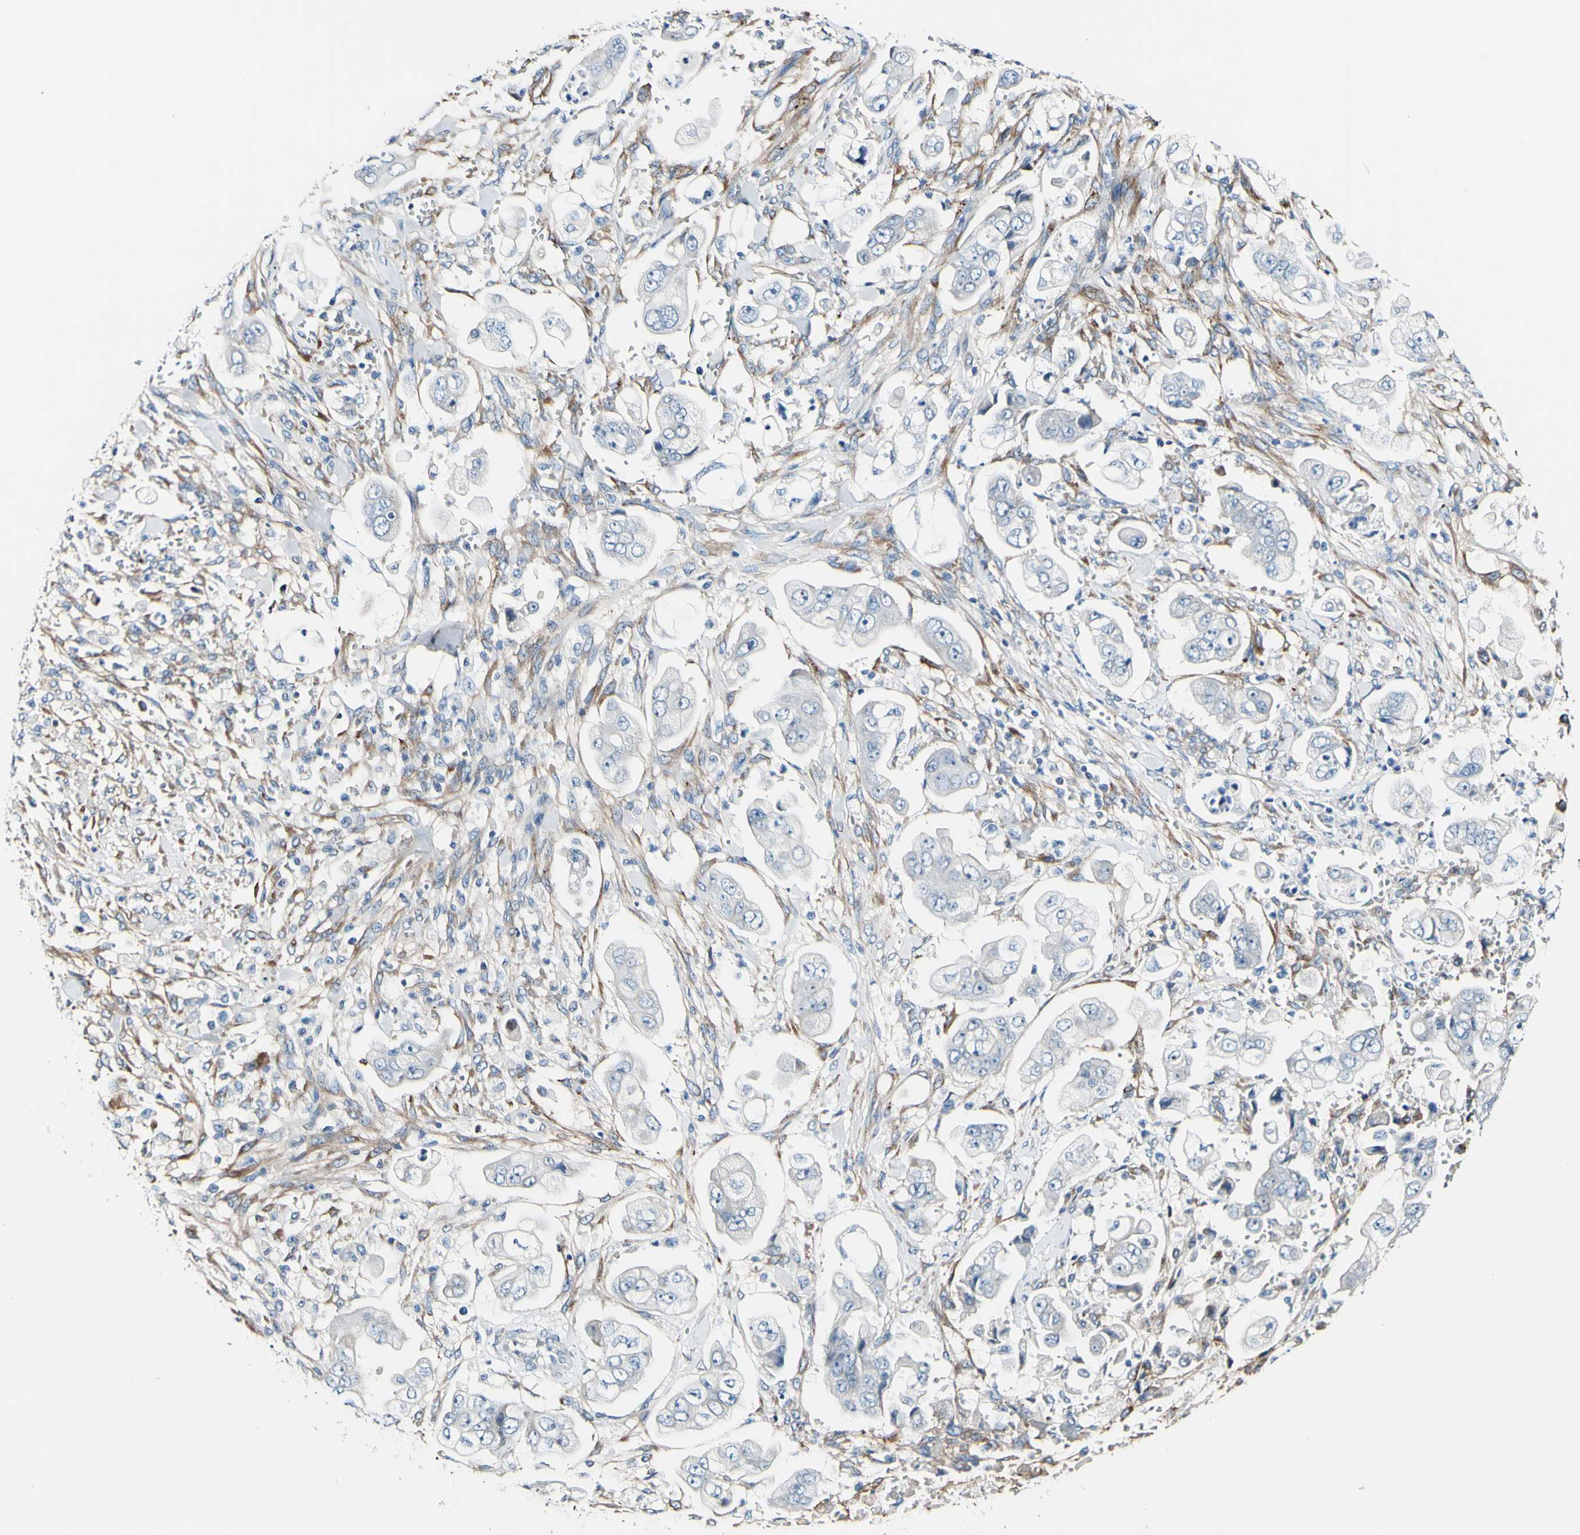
{"staining": {"intensity": "negative", "quantity": "none", "location": "none"}, "tissue": "stomach cancer", "cell_type": "Tumor cells", "image_type": "cancer", "snomed": [{"axis": "morphology", "description": "Adenocarcinoma, NOS"}, {"axis": "topography", "description": "Stomach"}], "caption": "There is no significant expression in tumor cells of stomach cancer (adenocarcinoma).", "gene": "COL6A3", "patient": {"sex": "male", "age": 62}}